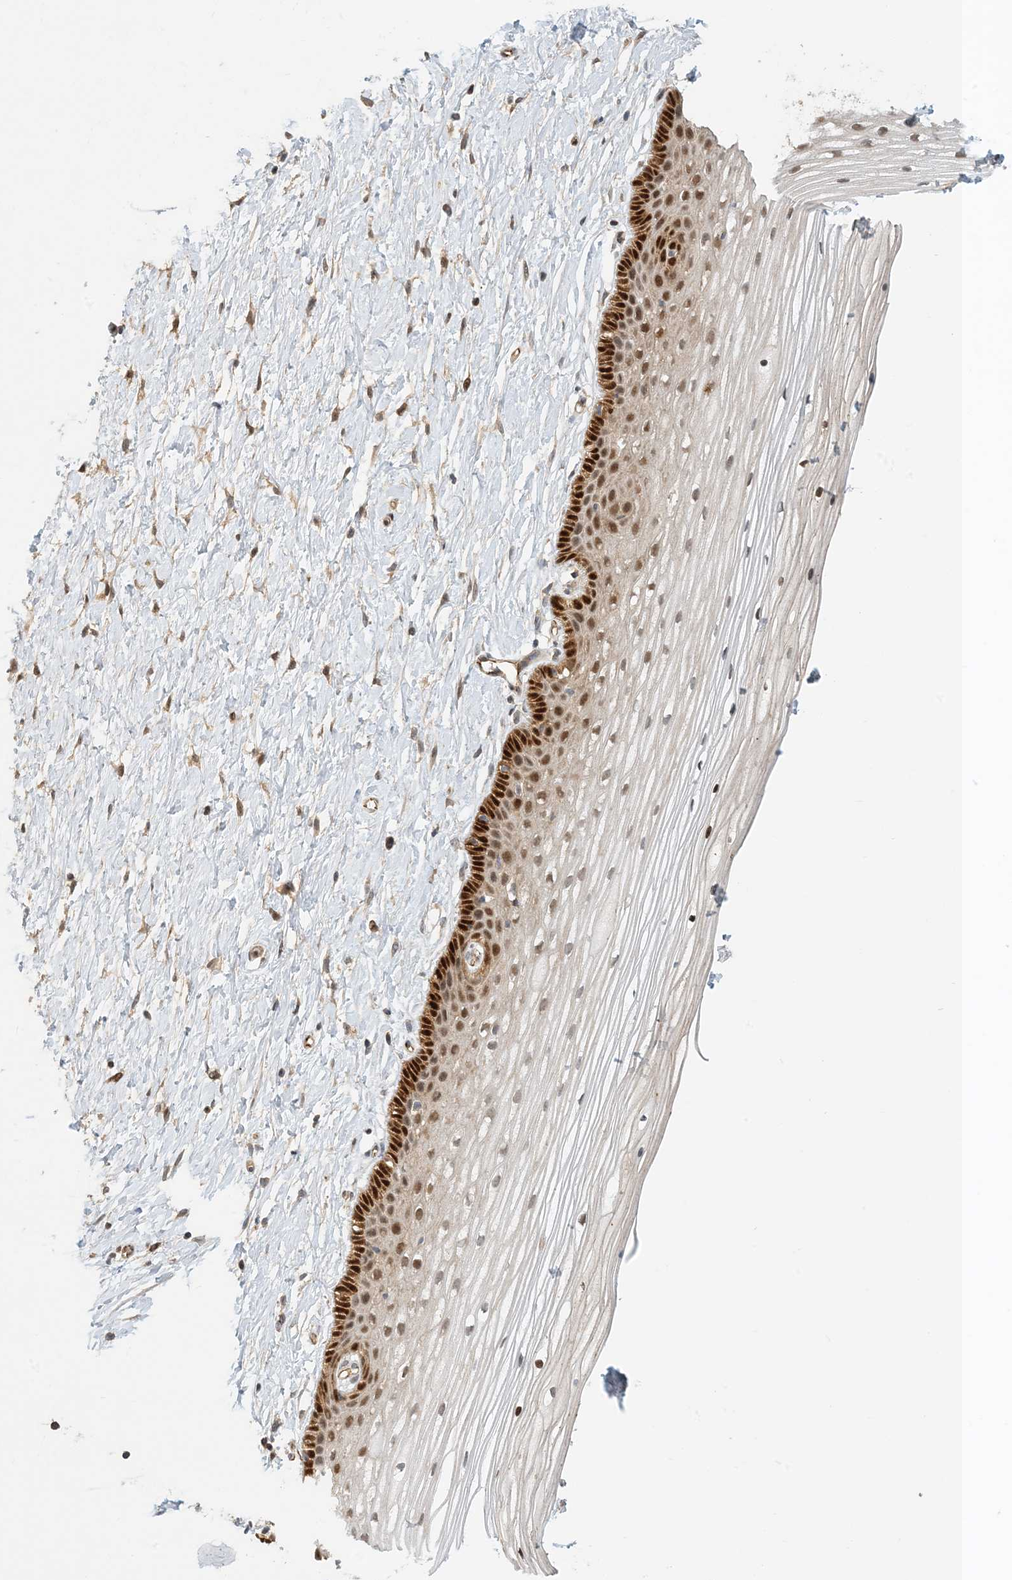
{"staining": {"intensity": "strong", "quantity": "25%-75%", "location": "nuclear"}, "tissue": "vagina", "cell_type": "Squamous epithelial cells", "image_type": "normal", "snomed": [{"axis": "morphology", "description": "Normal tissue, NOS"}, {"axis": "topography", "description": "Vagina"}, {"axis": "topography", "description": "Cervix"}], "caption": "IHC of unremarkable human vagina shows high levels of strong nuclear positivity in approximately 25%-75% of squamous epithelial cells.", "gene": "MAPKBP1", "patient": {"sex": "female", "age": 40}}